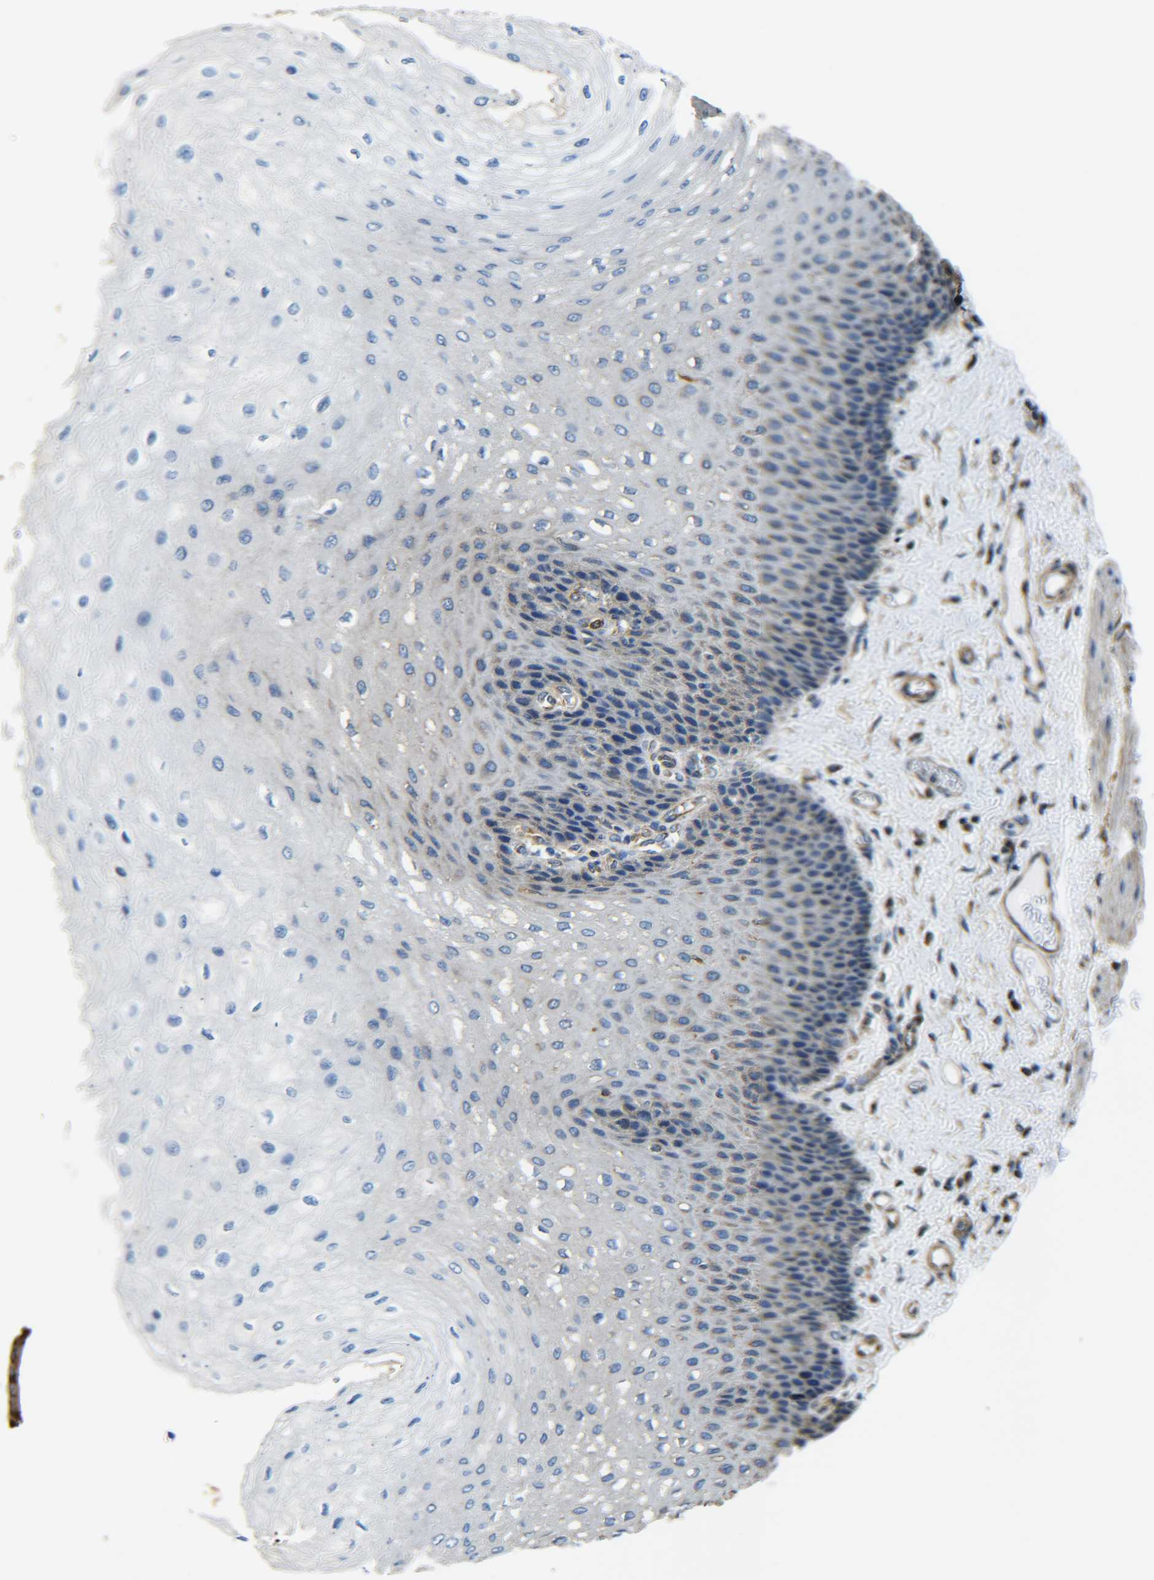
{"staining": {"intensity": "moderate", "quantity": "<25%", "location": "cytoplasmic/membranous"}, "tissue": "esophagus", "cell_type": "Squamous epithelial cells", "image_type": "normal", "snomed": [{"axis": "morphology", "description": "Normal tissue, NOS"}, {"axis": "topography", "description": "Esophagus"}], "caption": "Unremarkable esophagus was stained to show a protein in brown. There is low levels of moderate cytoplasmic/membranous positivity in approximately <25% of squamous epithelial cells. Nuclei are stained in blue.", "gene": "TUBB", "patient": {"sex": "female", "age": 72}}